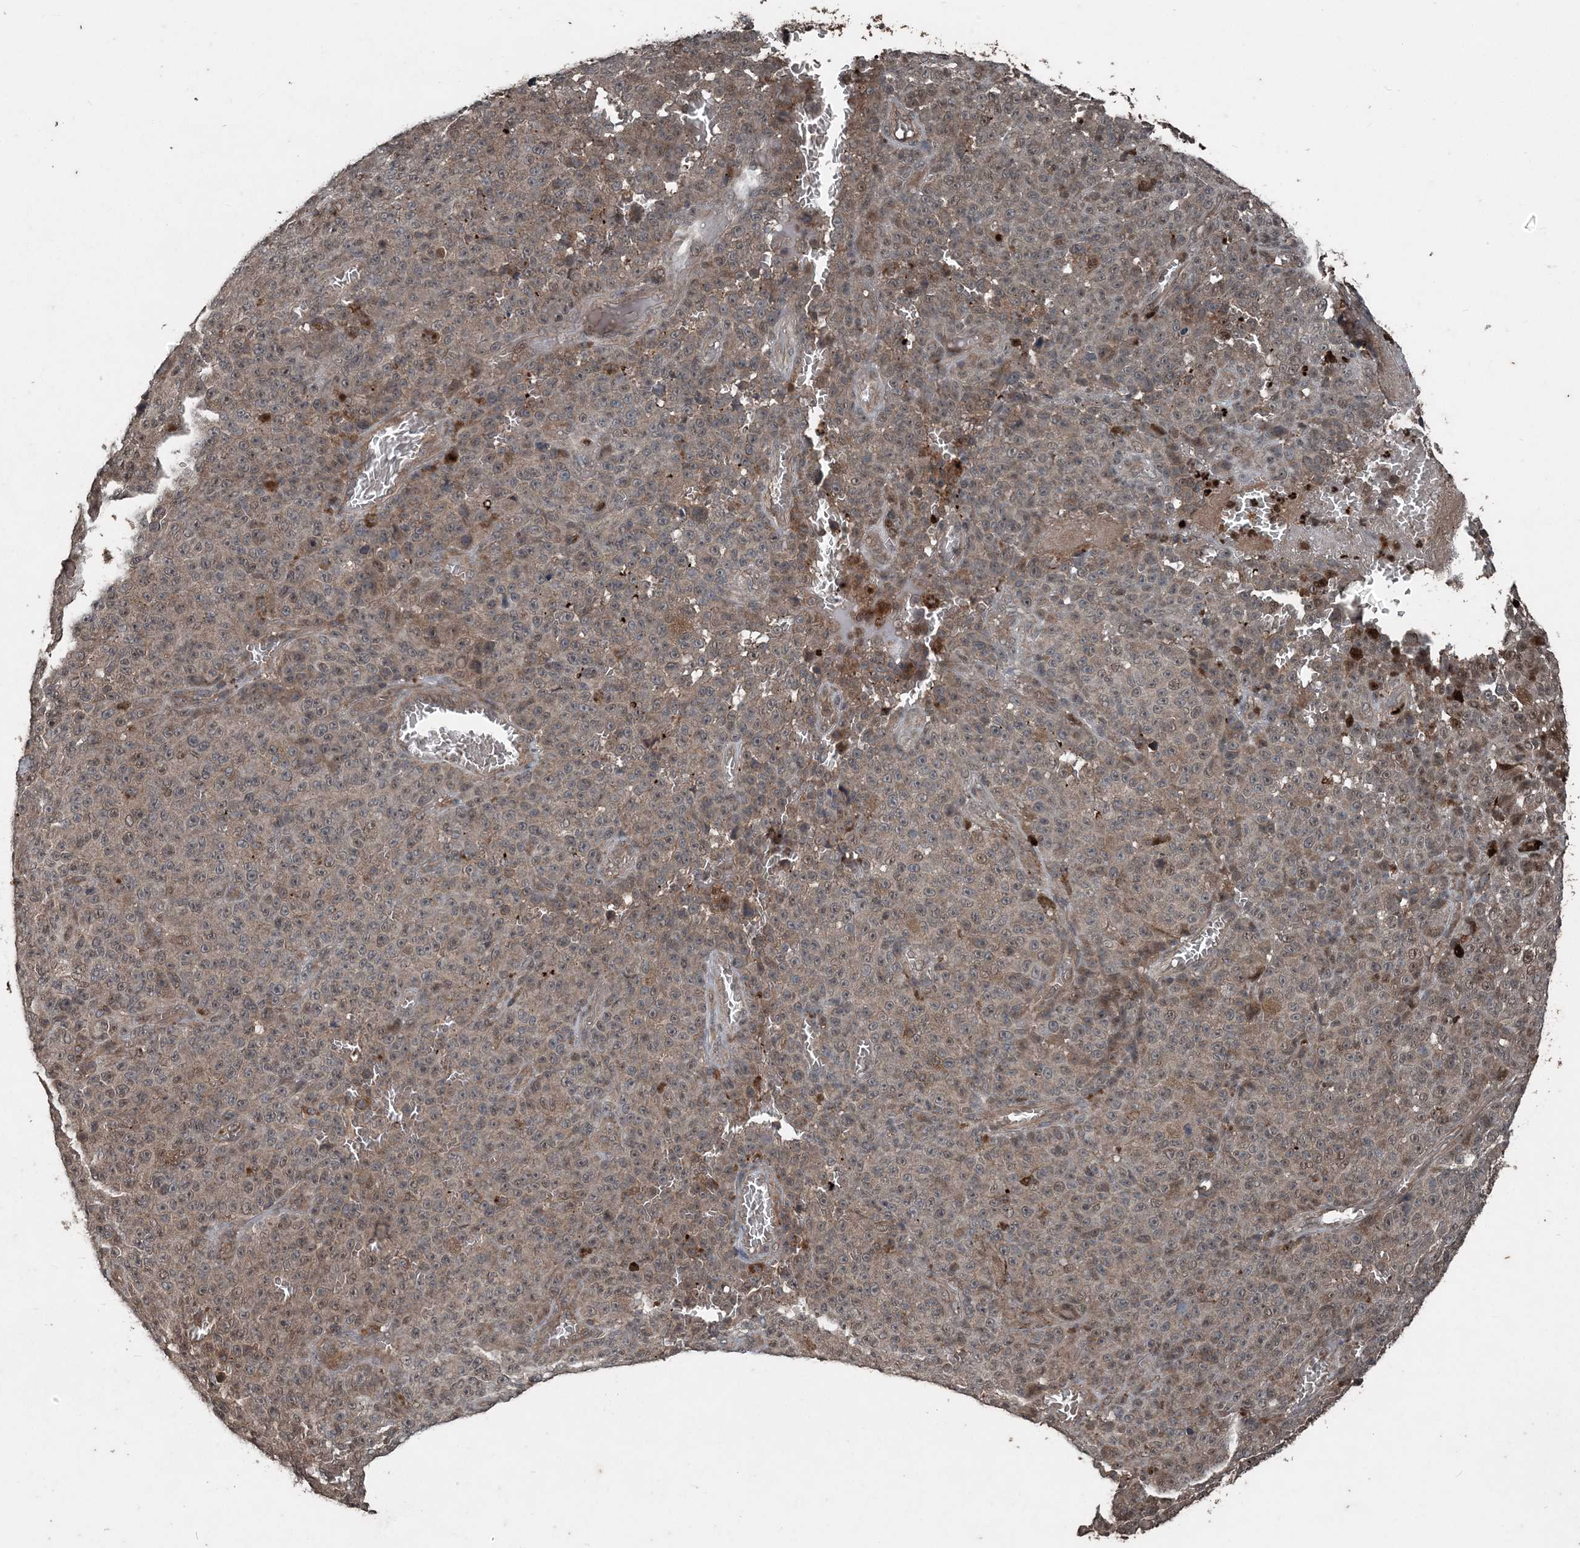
{"staining": {"intensity": "weak", "quantity": "25%-75%", "location": "cytoplasmic/membranous"}, "tissue": "melanoma", "cell_type": "Tumor cells", "image_type": "cancer", "snomed": [{"axis": "morphology", "description": "Malignant melanoma, NOS"}, {"axis": "topography", "description": "Skin"}], "caption": "IHC of malignant melanoma reveals low levels of weak cytoplasmic/membranous positivity in approximately 25%-75% of tumor cells.", "gene": "CFL1", "patient": {"sex": "female", "age": 82}}